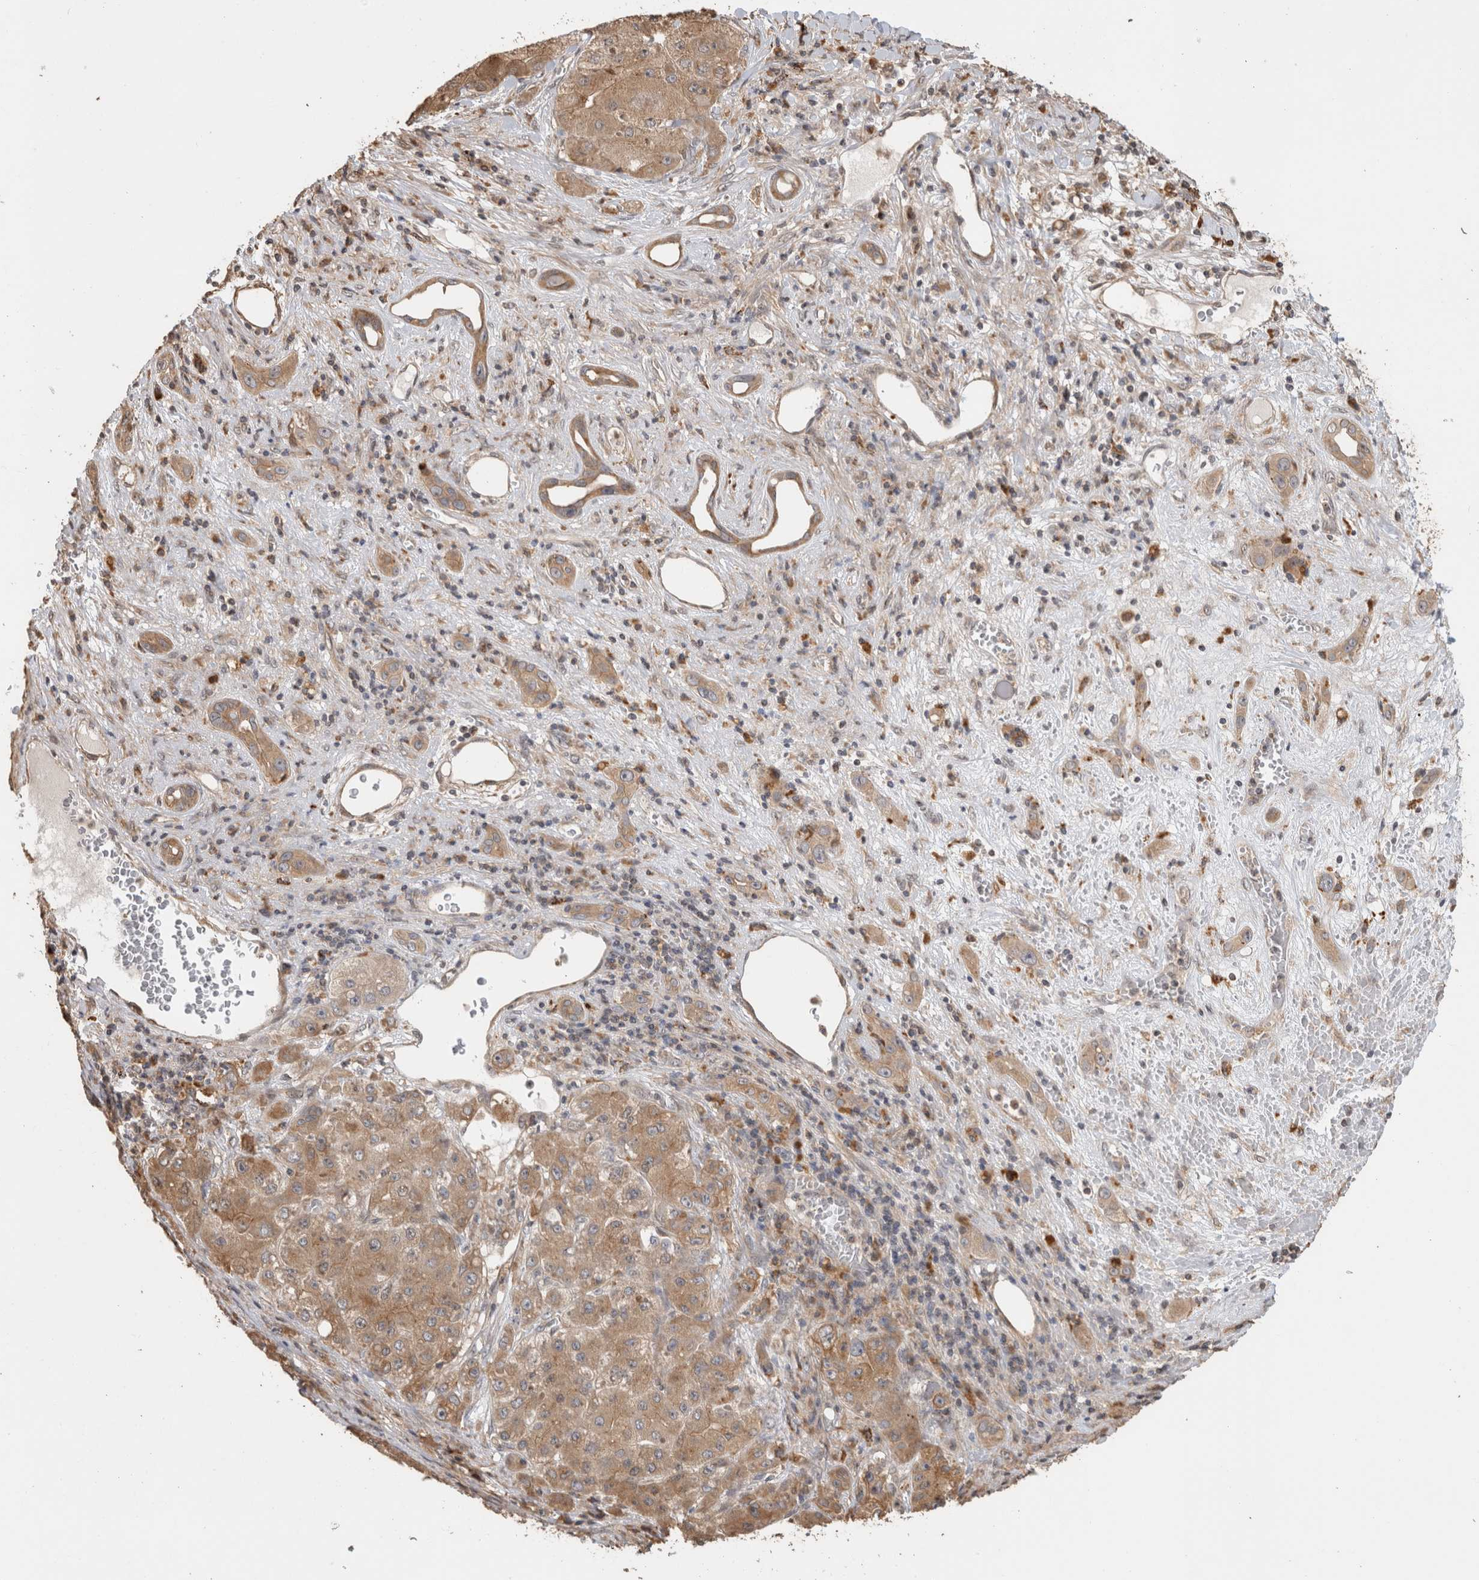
{"staining": {"intensity": "moderate", "quantity": ">75%", "location": "cytoplasmic/membranous"}, "tissue": "liver cancer", "cell_type": "Tumor cells", "image_type": "cancer", "snomed": [{"axis": "morphology", "description": "Carcinoma, Hepatocellular, NOS"}, {"axis": "topography", "description": "Liver"}], "caption": "Hepatocellular carcinoma (liver) stained with a protein marker shows moderate staining in tumor cells.", "gene": "CLIP1", "patient": {"sex": "female", "age": 73}}